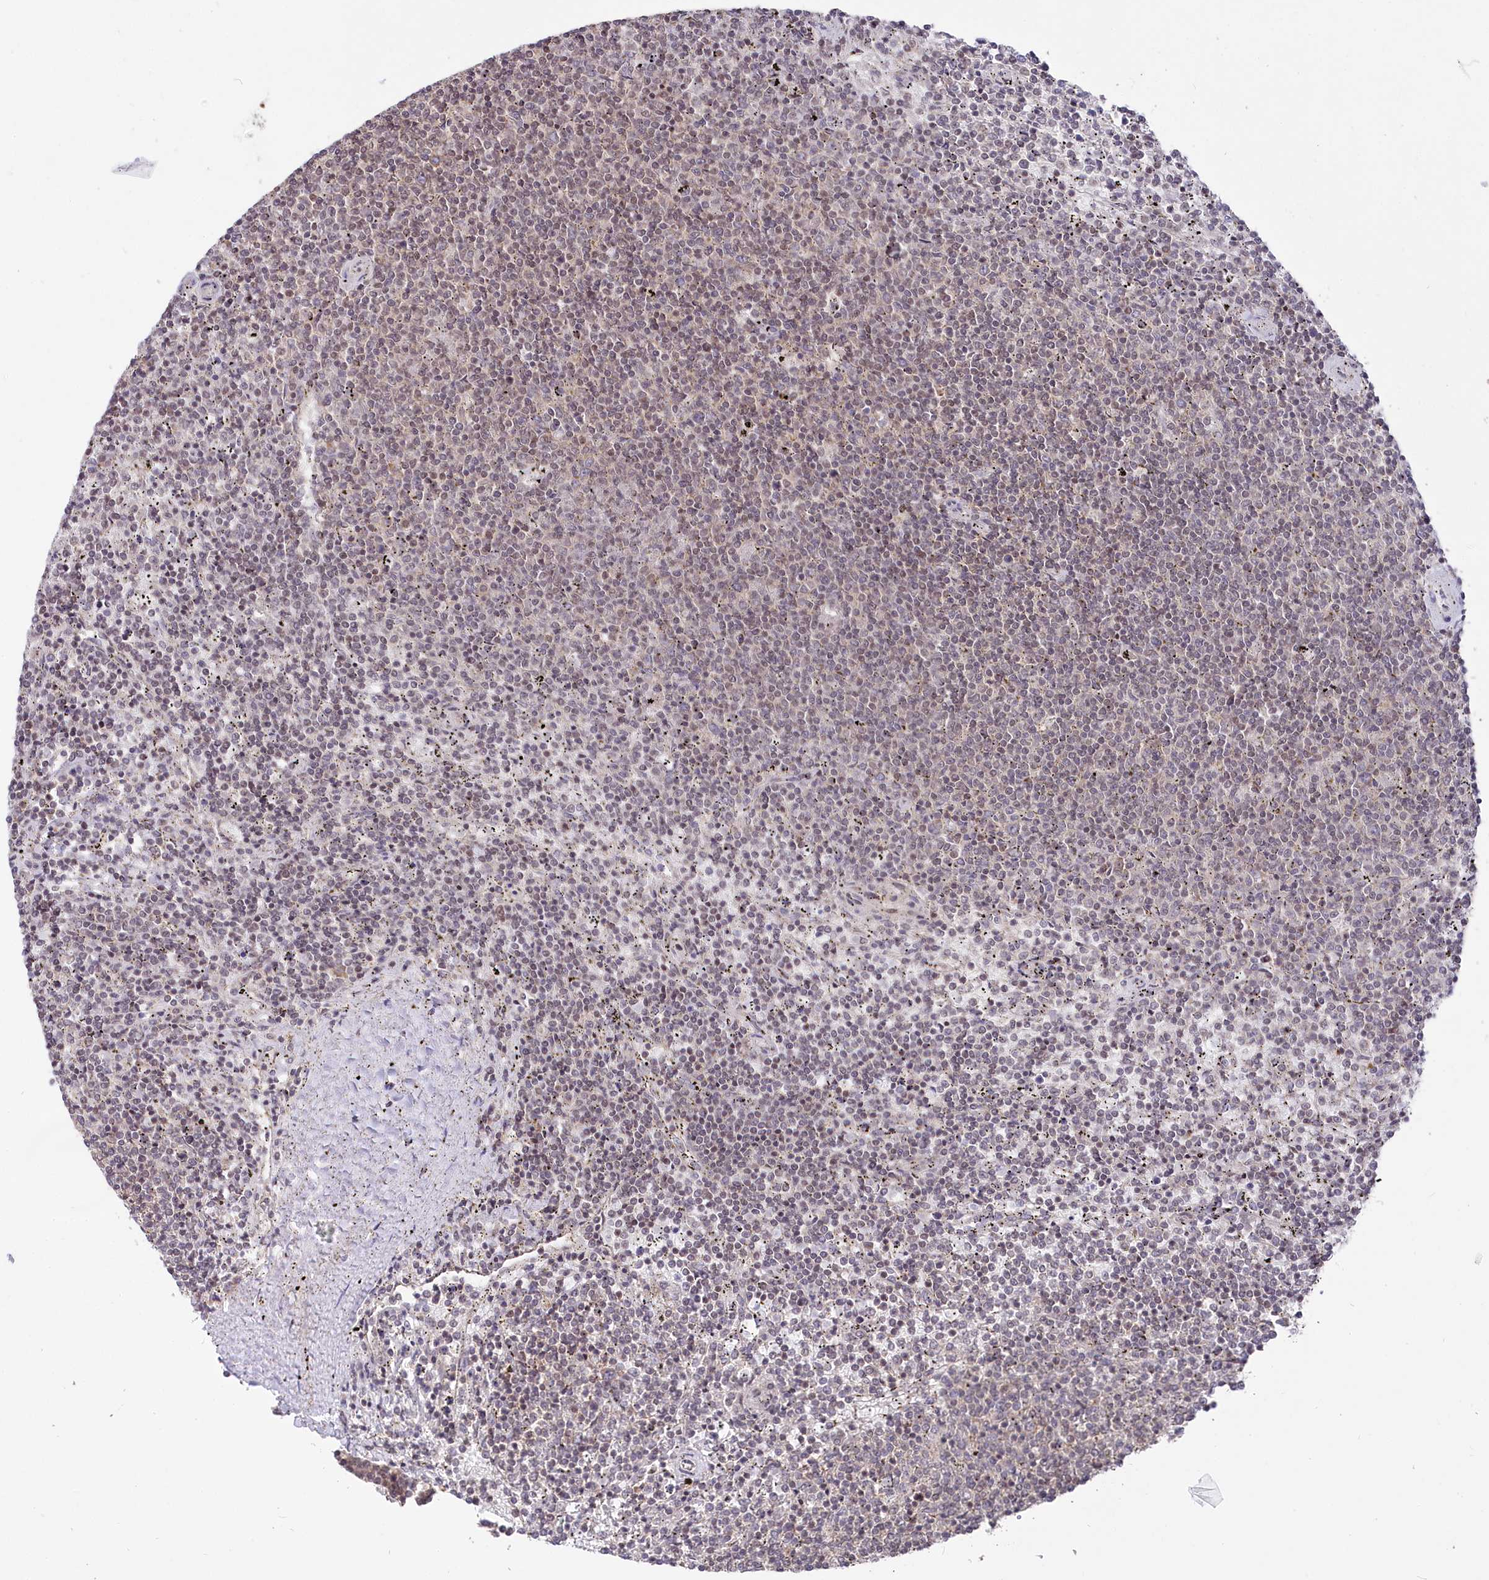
{"staining": {"intensity": "weak", "quantity": "<25%", "location": "nuclear"}, "tissue": "lymphoma", "cell_type": "Tumor cells", "image_type": "cancer", "snomed": [{"axis": "morphology", "description": "Malignant lymphoma, non-Hodgkin's type, Low grade"}, {"axis": "topography", "description": "Spleen"}], "caption": "Tumor cells show no significant expression in lymphoma.", "gene": "CGGBP1", "patient": {"sex": "female", "age": 50}}